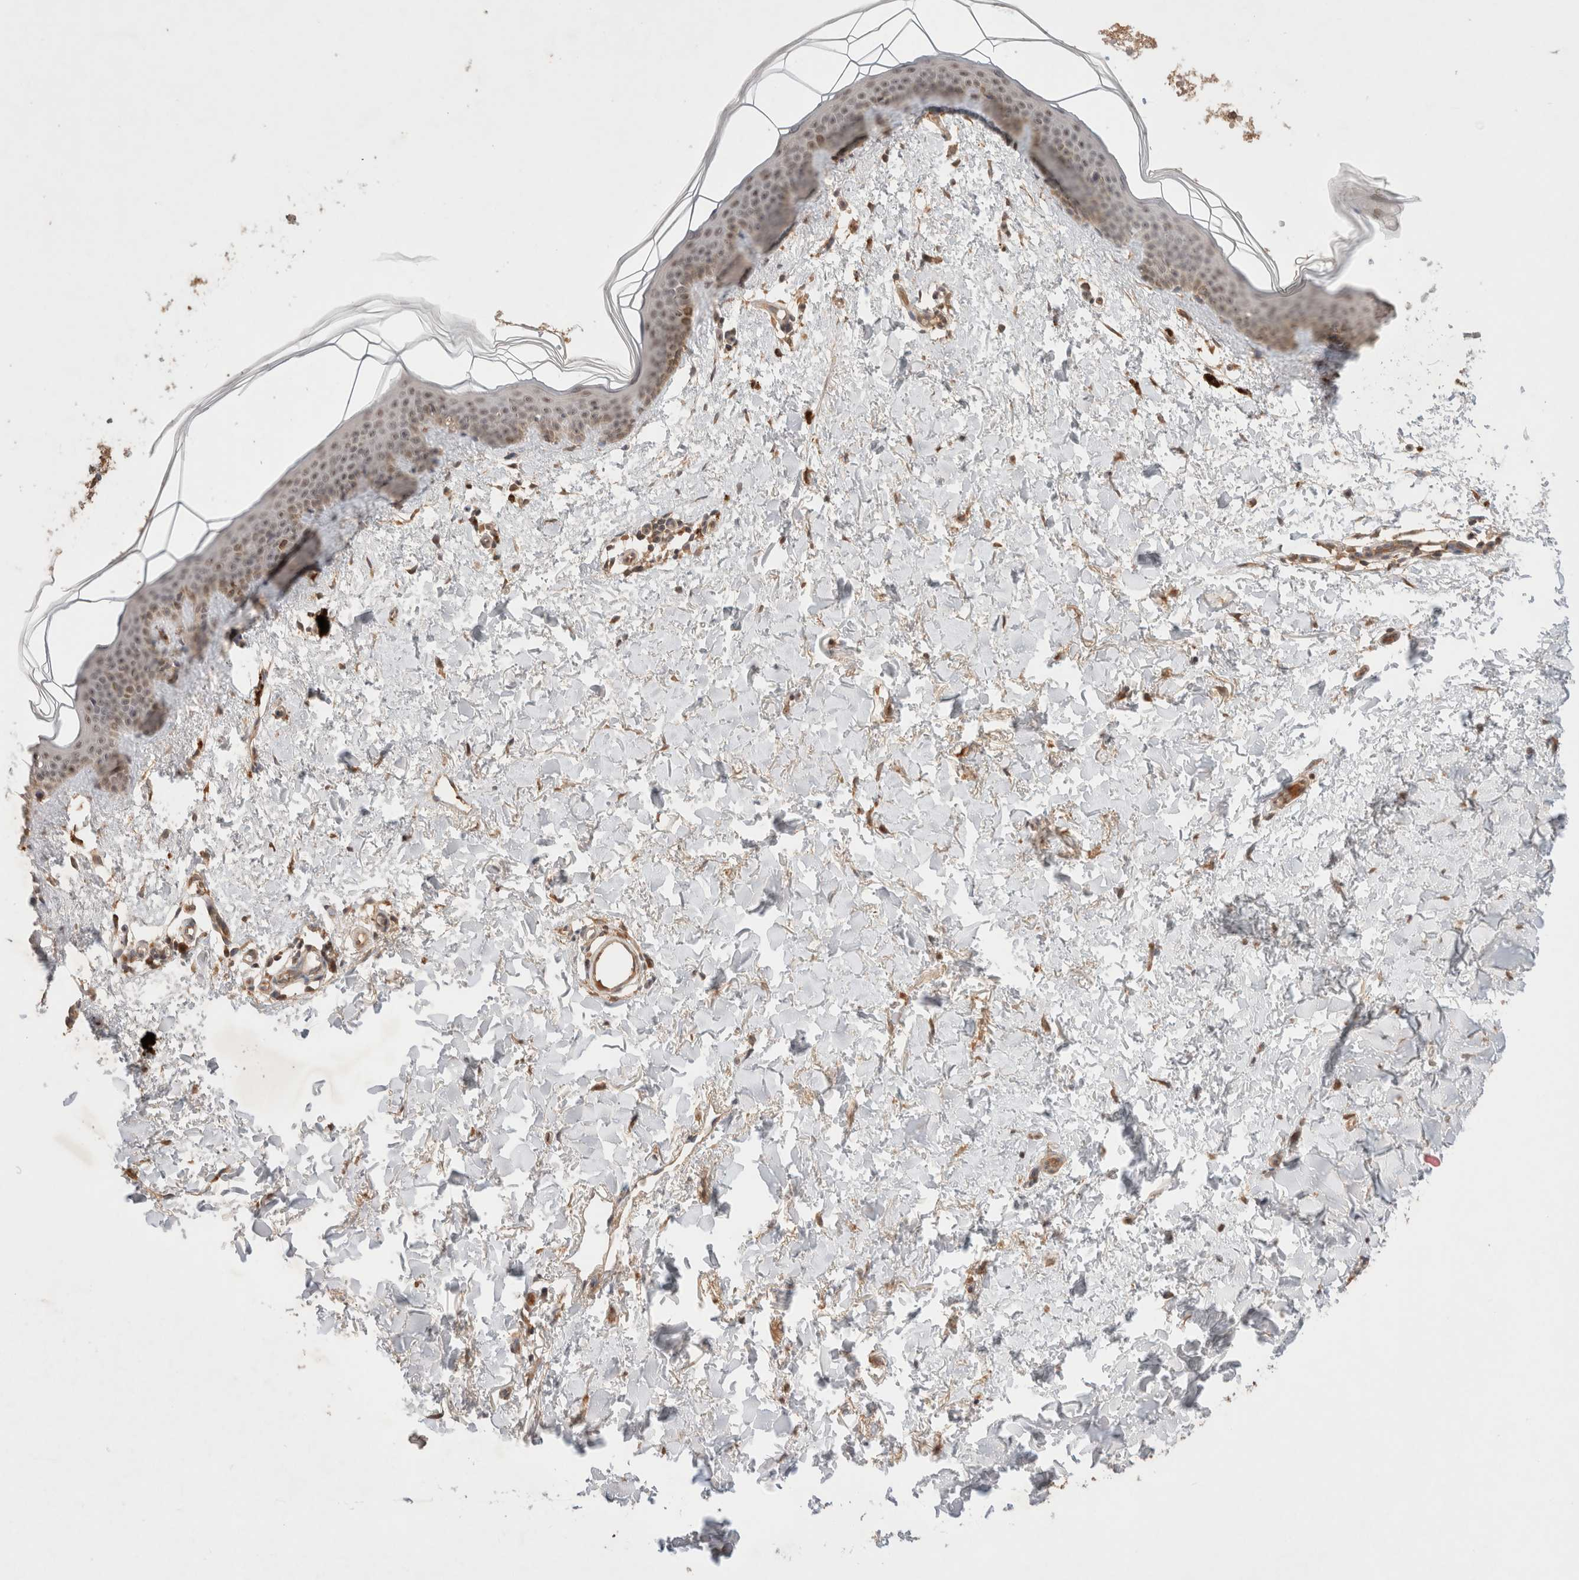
{"staining": {"intensity": "moderate", "quantity": ">75%", "location": "cytoplasmic/membranous,nuclear"}, "tissue": "skin", "cell_type": "Fibroblasts", "image_type": "normal", "snomed": [{"axis": "morphology", "description": "Normal tissue, NOS"}, {"axis": "topography", "description": "Skin"}], "caption": "IHC photomicrograph of benign skin: skin stained using immunohistochemistry demonstrates medium levels of moderate protein expression localized specifically in the cytoplasmic/membranous,nuclear of fibroblasts, appearing as a cytoplasmic/membranous,nuclear brown color.", "gene": "CARNMT1", "patient": {"sex": "female", "age": 46}}